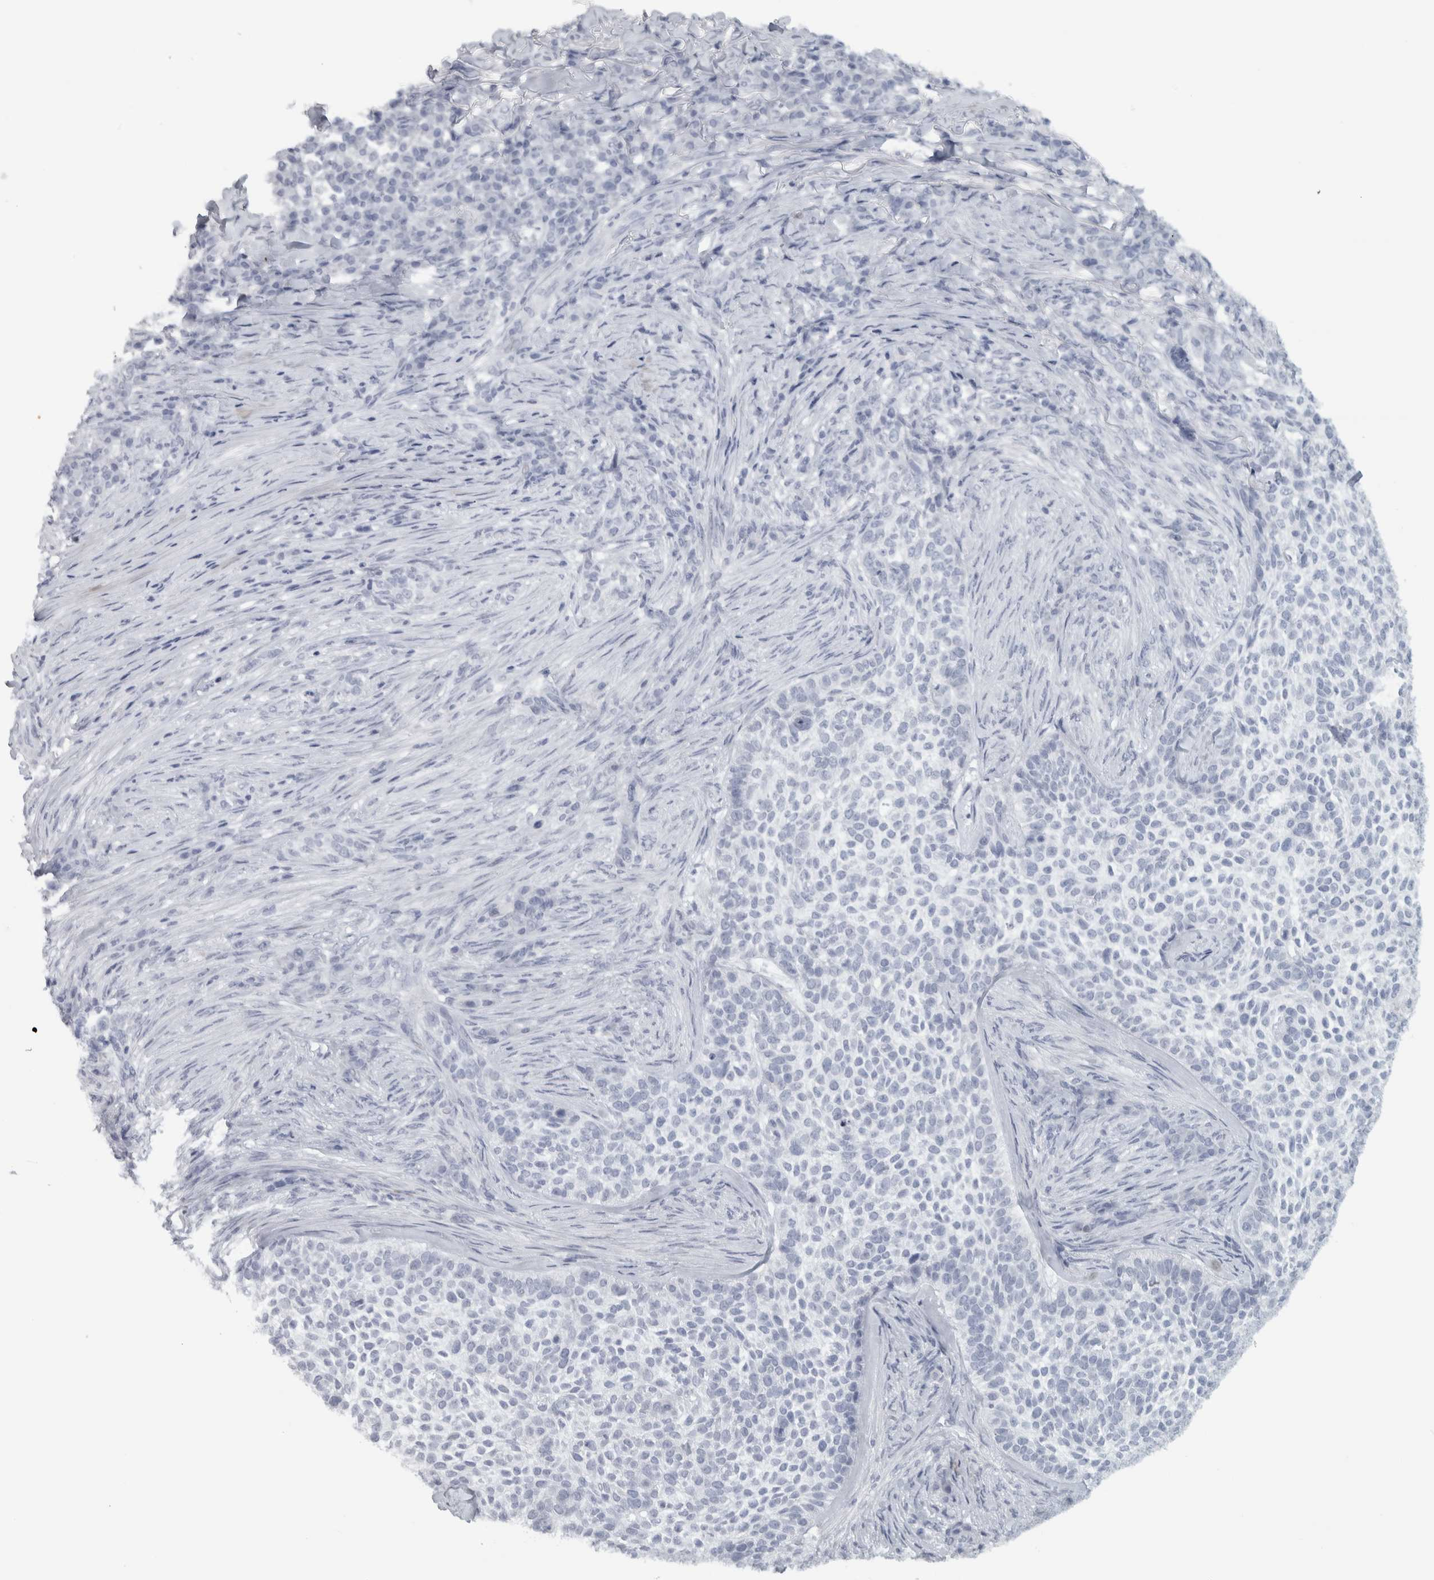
{"staining": {"intensity": "negative", "quantity": "none", "location": "none"}, "tissue": "skin cancer", "cell_type": "Tumor cells", "image_type": "cancer", "snomed": [{"axis": "morphology", "description": "Basal cell carcinoma"}, {"axis": "topography", "description": "Skin"}], "caption": "Skin cancer (basal cell carcinoma) stained for a protein using immunohistochemistry shows no staining tumor cells.", "gene": "PTPRN2", "patient": {"sex": "female", "age": 64}}